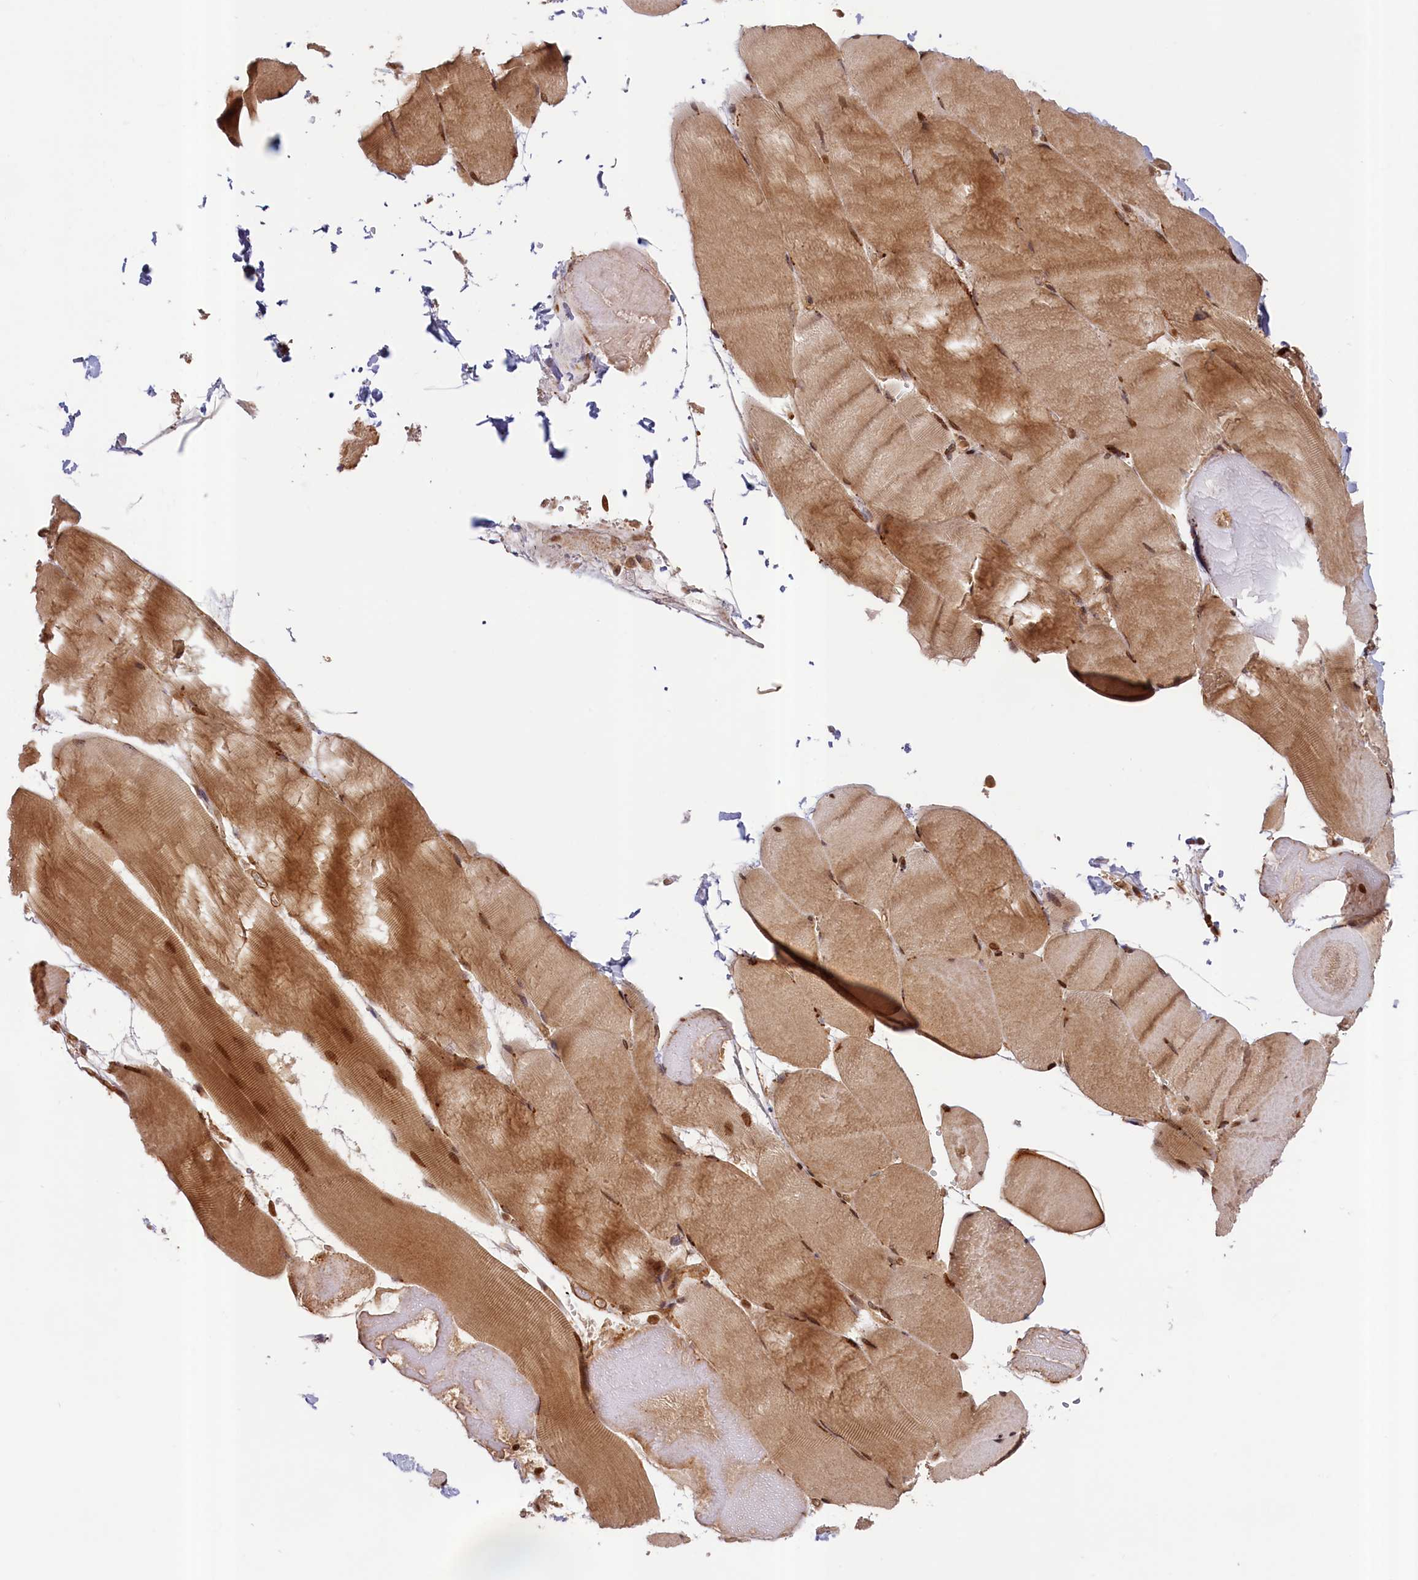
{"staining": {"intensity": "moderate", "quantity": ">75%", "location": "cytoplasmic/membranous,nuclear"}, "tissue": "skeletal muscle", "cell_type": "Myocytes", "image_type": "normal", "snomed": [{"axis": "morphology", "description": "Normal tissue, NOS"}, {"axis": "topography", "description": "Skeletal muscle"}, {"axis": "topography", "description": "Head-Neck"}], "caption": "This image demonstrates benign skeletal muscle stained with IHC to label a protein in brown. The cytoplasmic/membranous,nuclear of myocytes show moderate positivity for the protein. Nuclei are counter-stained blue.", "gene": "CEP44", "patient": {"sex": "male", "age": 66}}